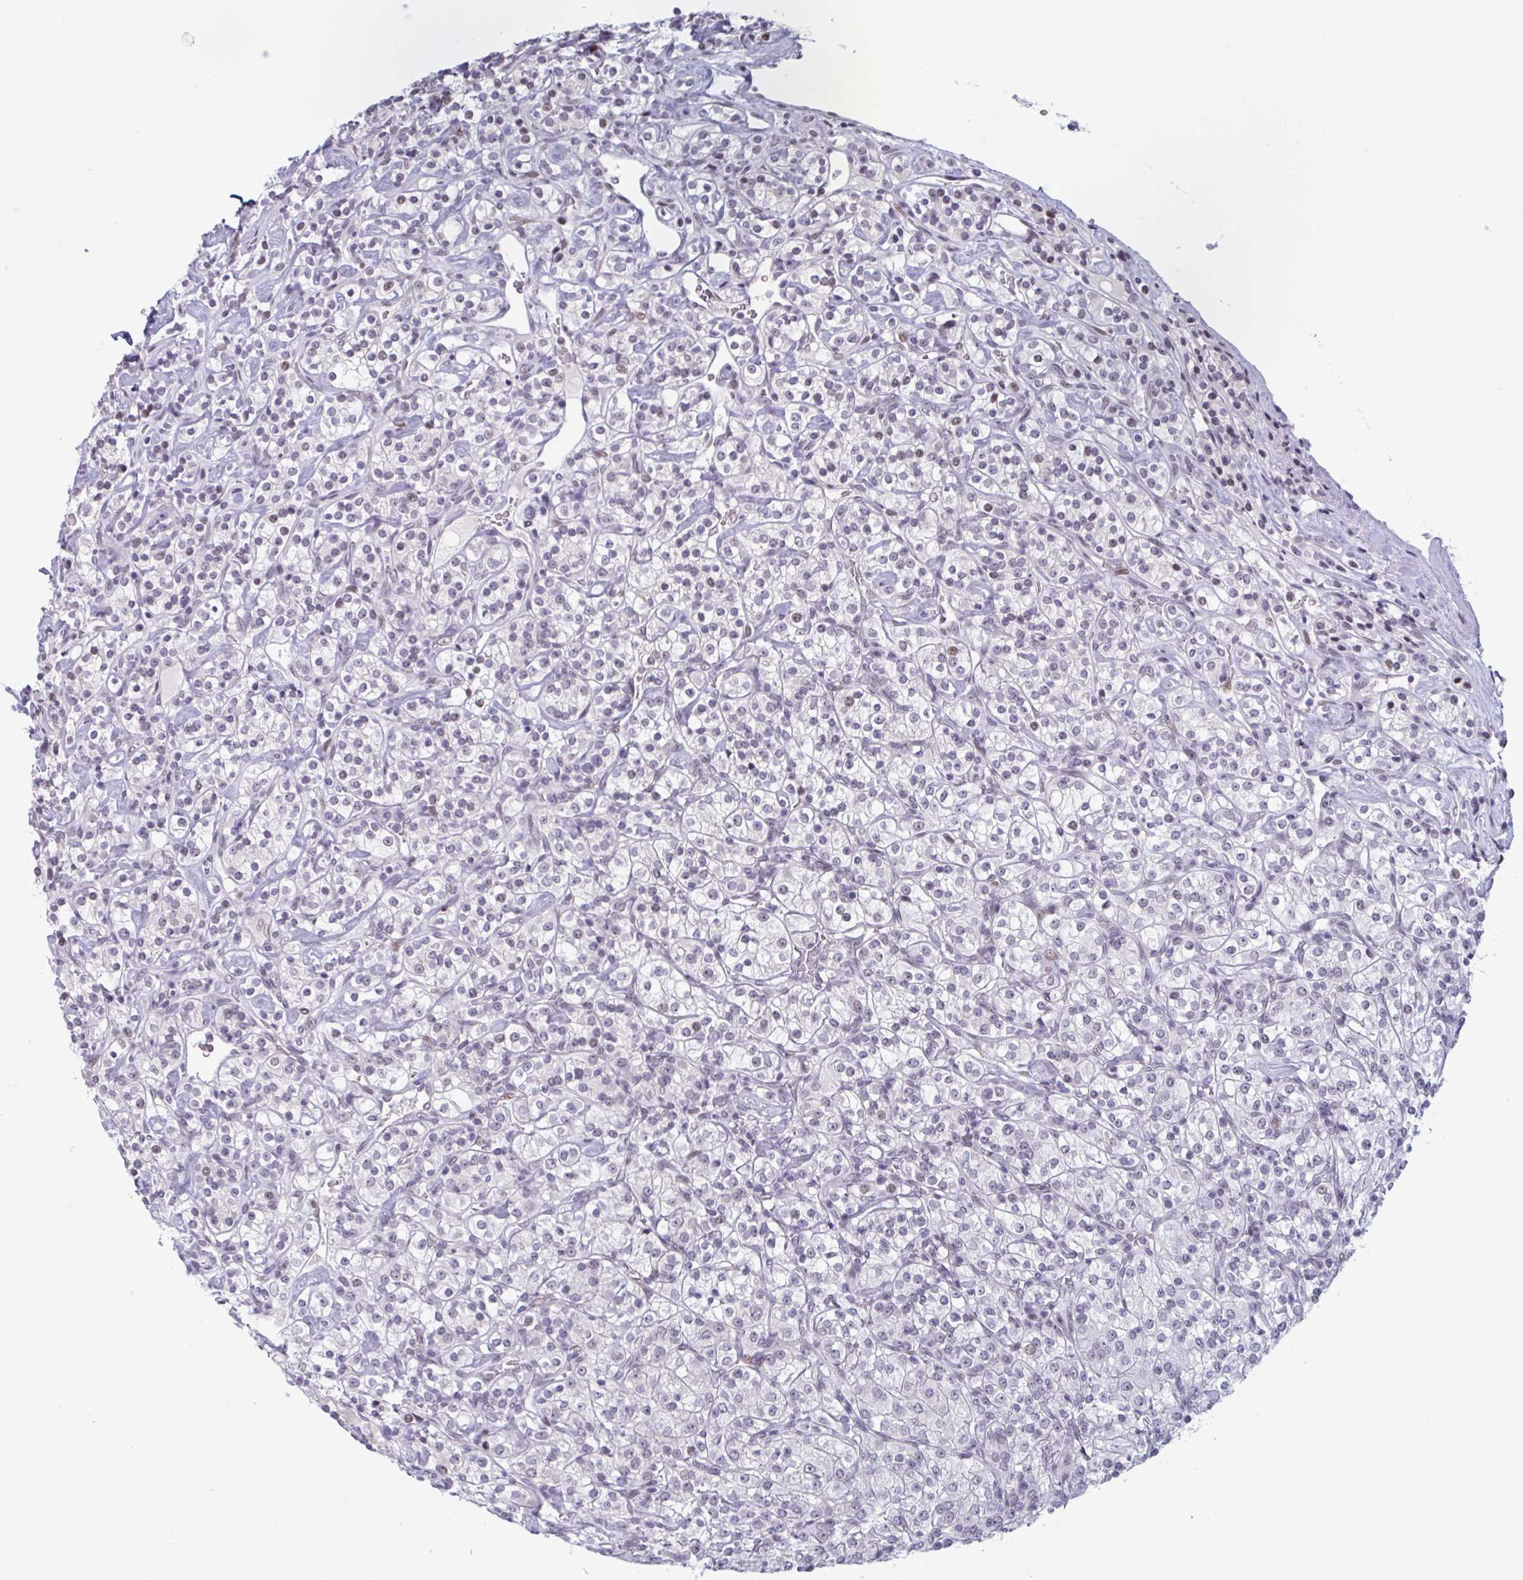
{"staining": {"intensity": "moderate", "quantity": "<25%", "location": "nuclear"}, "tissue": "renal cancer", "cell_type": "Tumor cells", "image_type": "cancer", "snomed": [{"axis": "morphology", "description": "Adenocarcinoma, NOS"}, {"axis": "topography", "description": "Kidney"}], "caption": "Adenocarcinoma (renal) tissue reveals moderate nuclear staining in approximately <25% of tumor cells, visualized by immunohistochemistry.", "gene": "HSD17B6", "patient": {"sex": "male", "age": 77}}